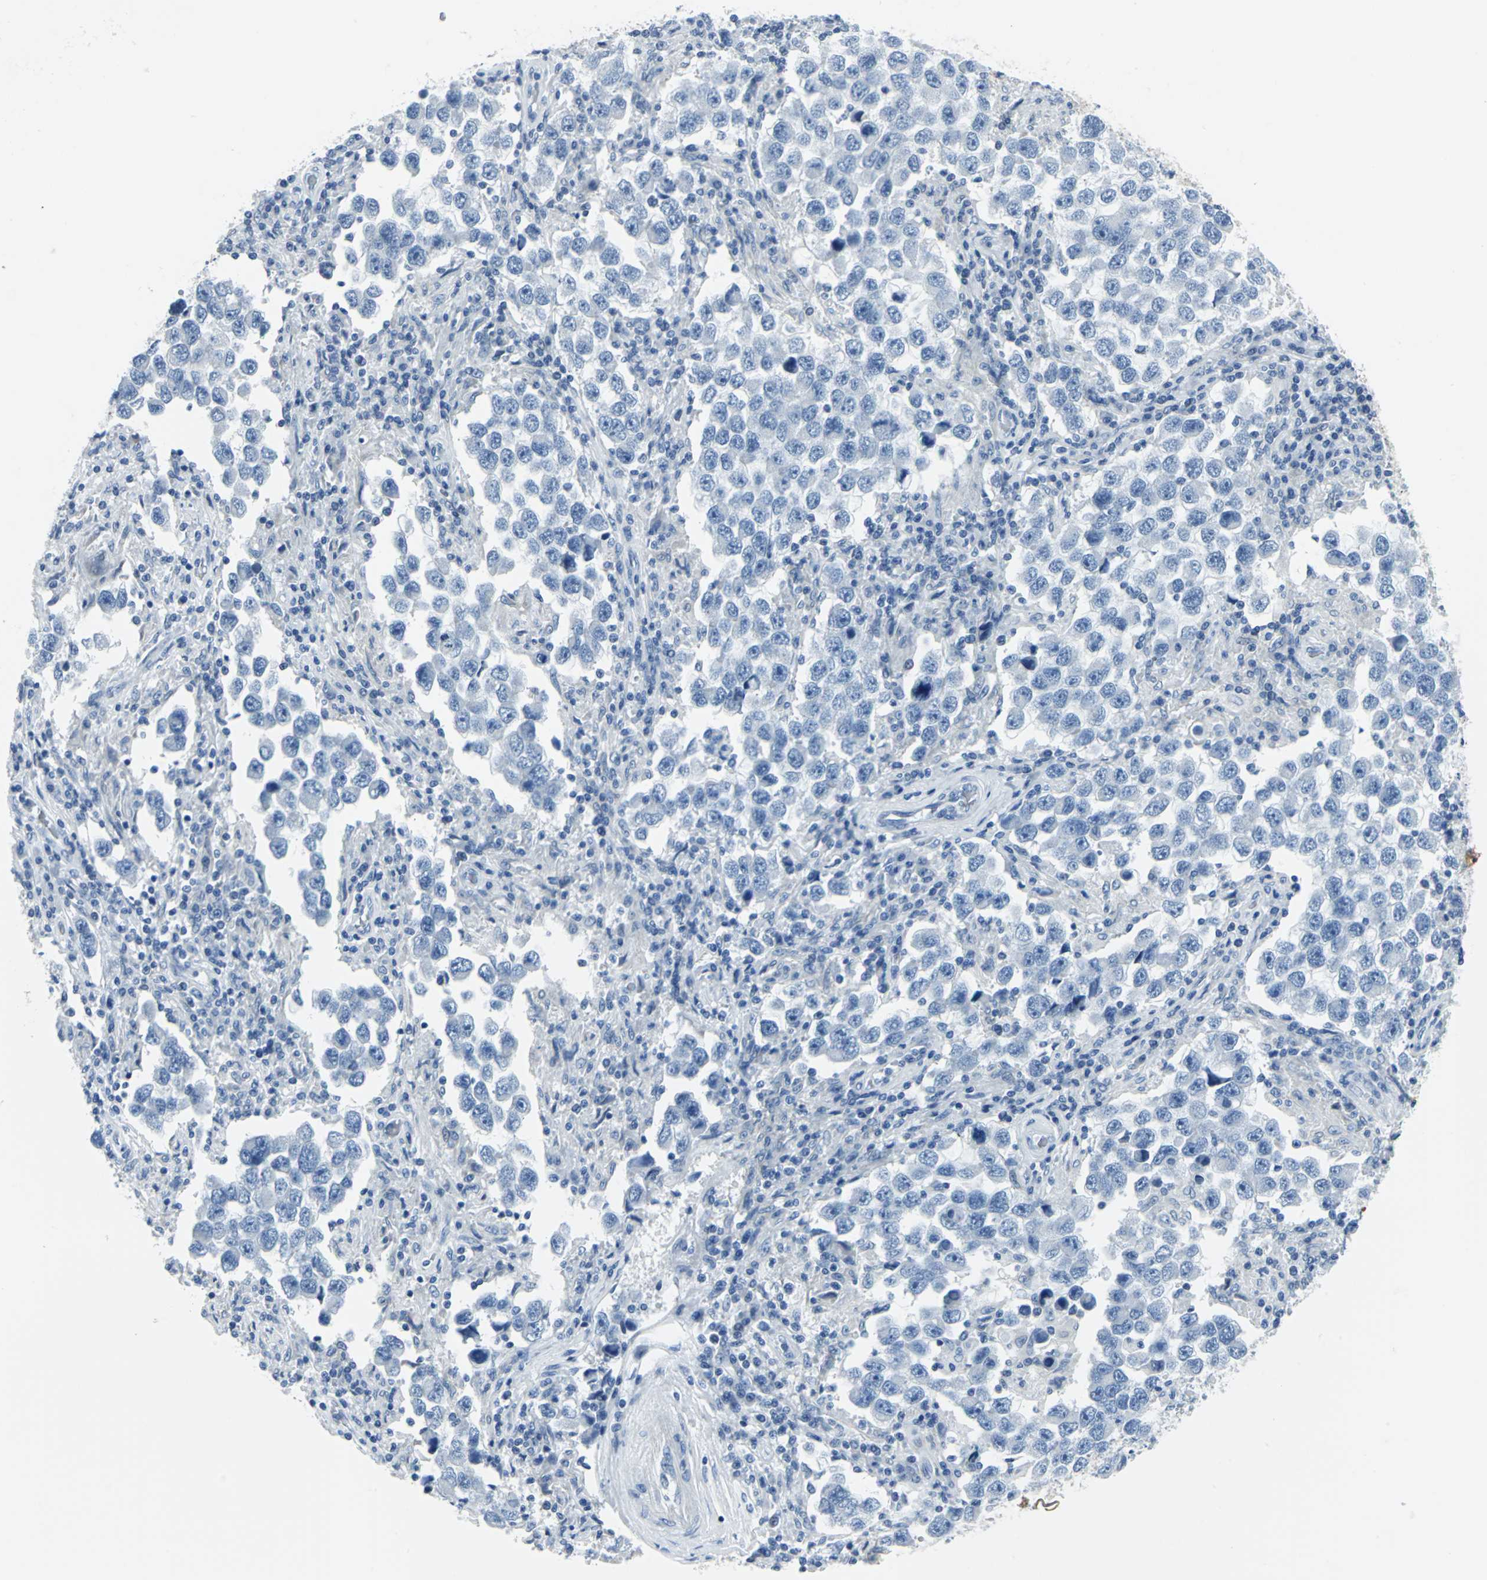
{"staining": {"intensity": "negative", "quantity": "none", "location": "none"}, "tissue": "testis cancer", "cell_type": "Tumor cells", "image_type": "cancer", "snomed": [{"axis": "morphology", "description": "Carcinoma, Embryonal, NOS"}, {"axis": "topography", "description": "Testis"}], "caption": "Human testis cancer (embryonal carcinoma) stained for a protein using immunohistochemistry displays no expression in tumor cells.", "gene": "CYB5A", "patient": {"sex": "male", "age": 21}}